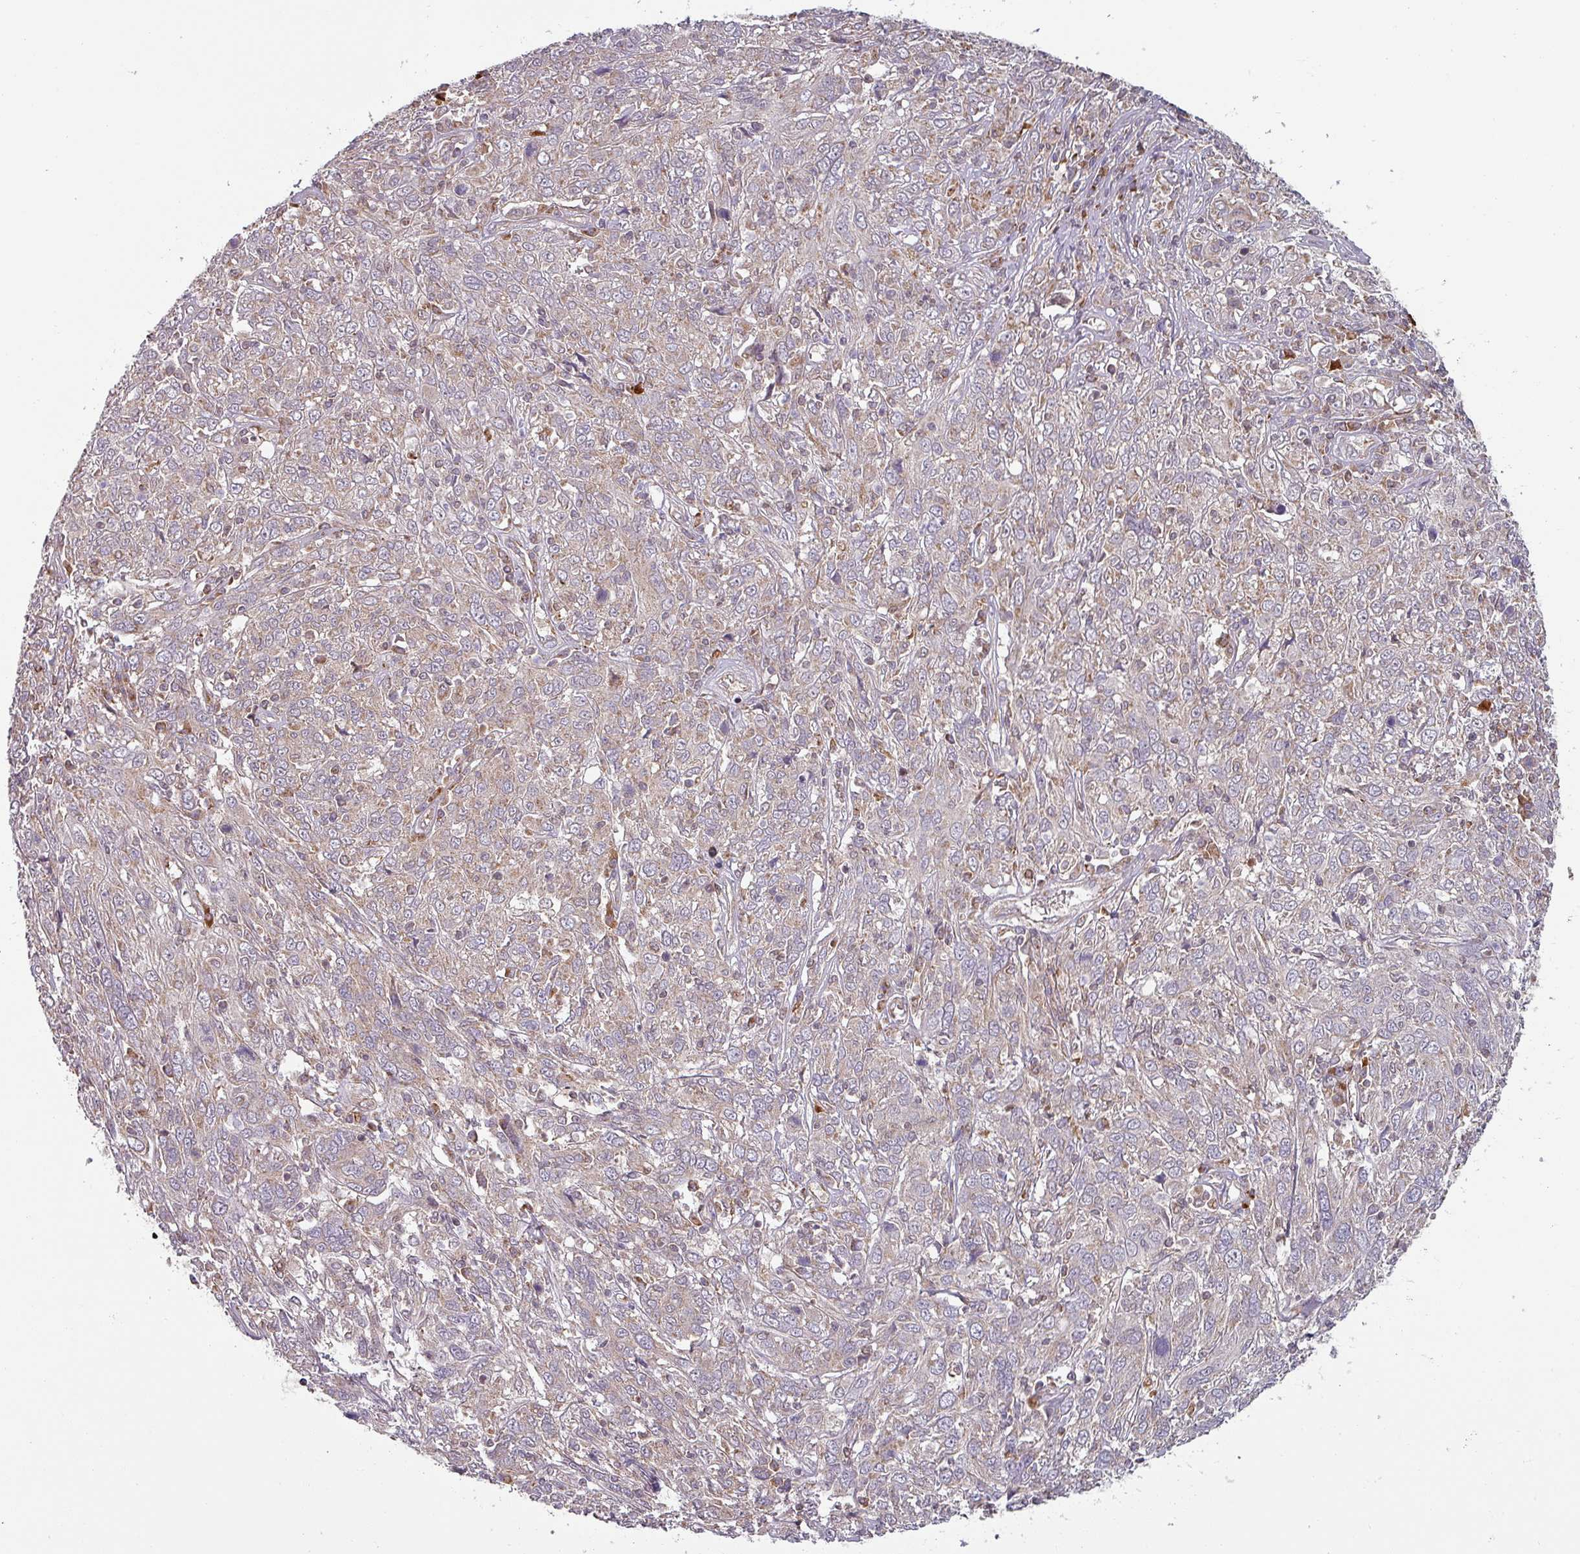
{"staining": {"intensity": "weak", "quantity": "<25%", "location": "cytoplasmic/membranous"}, "tissue": "cervical cancer", "cell_type": "Tumor cells", "image_type": "cancer", "snomed": [{"axis": "morphology", "description": "Squamous cell carcinoma, NOS"}, {"axis": "topography", "description": "Cervix"}], "caption": "This is an immunohistochemistry image of cervical squamous cell carcinoma. There is no staining in tumor cells.", "gene": "MRPS16", "patient": {"sex": "female", "age": 46}}